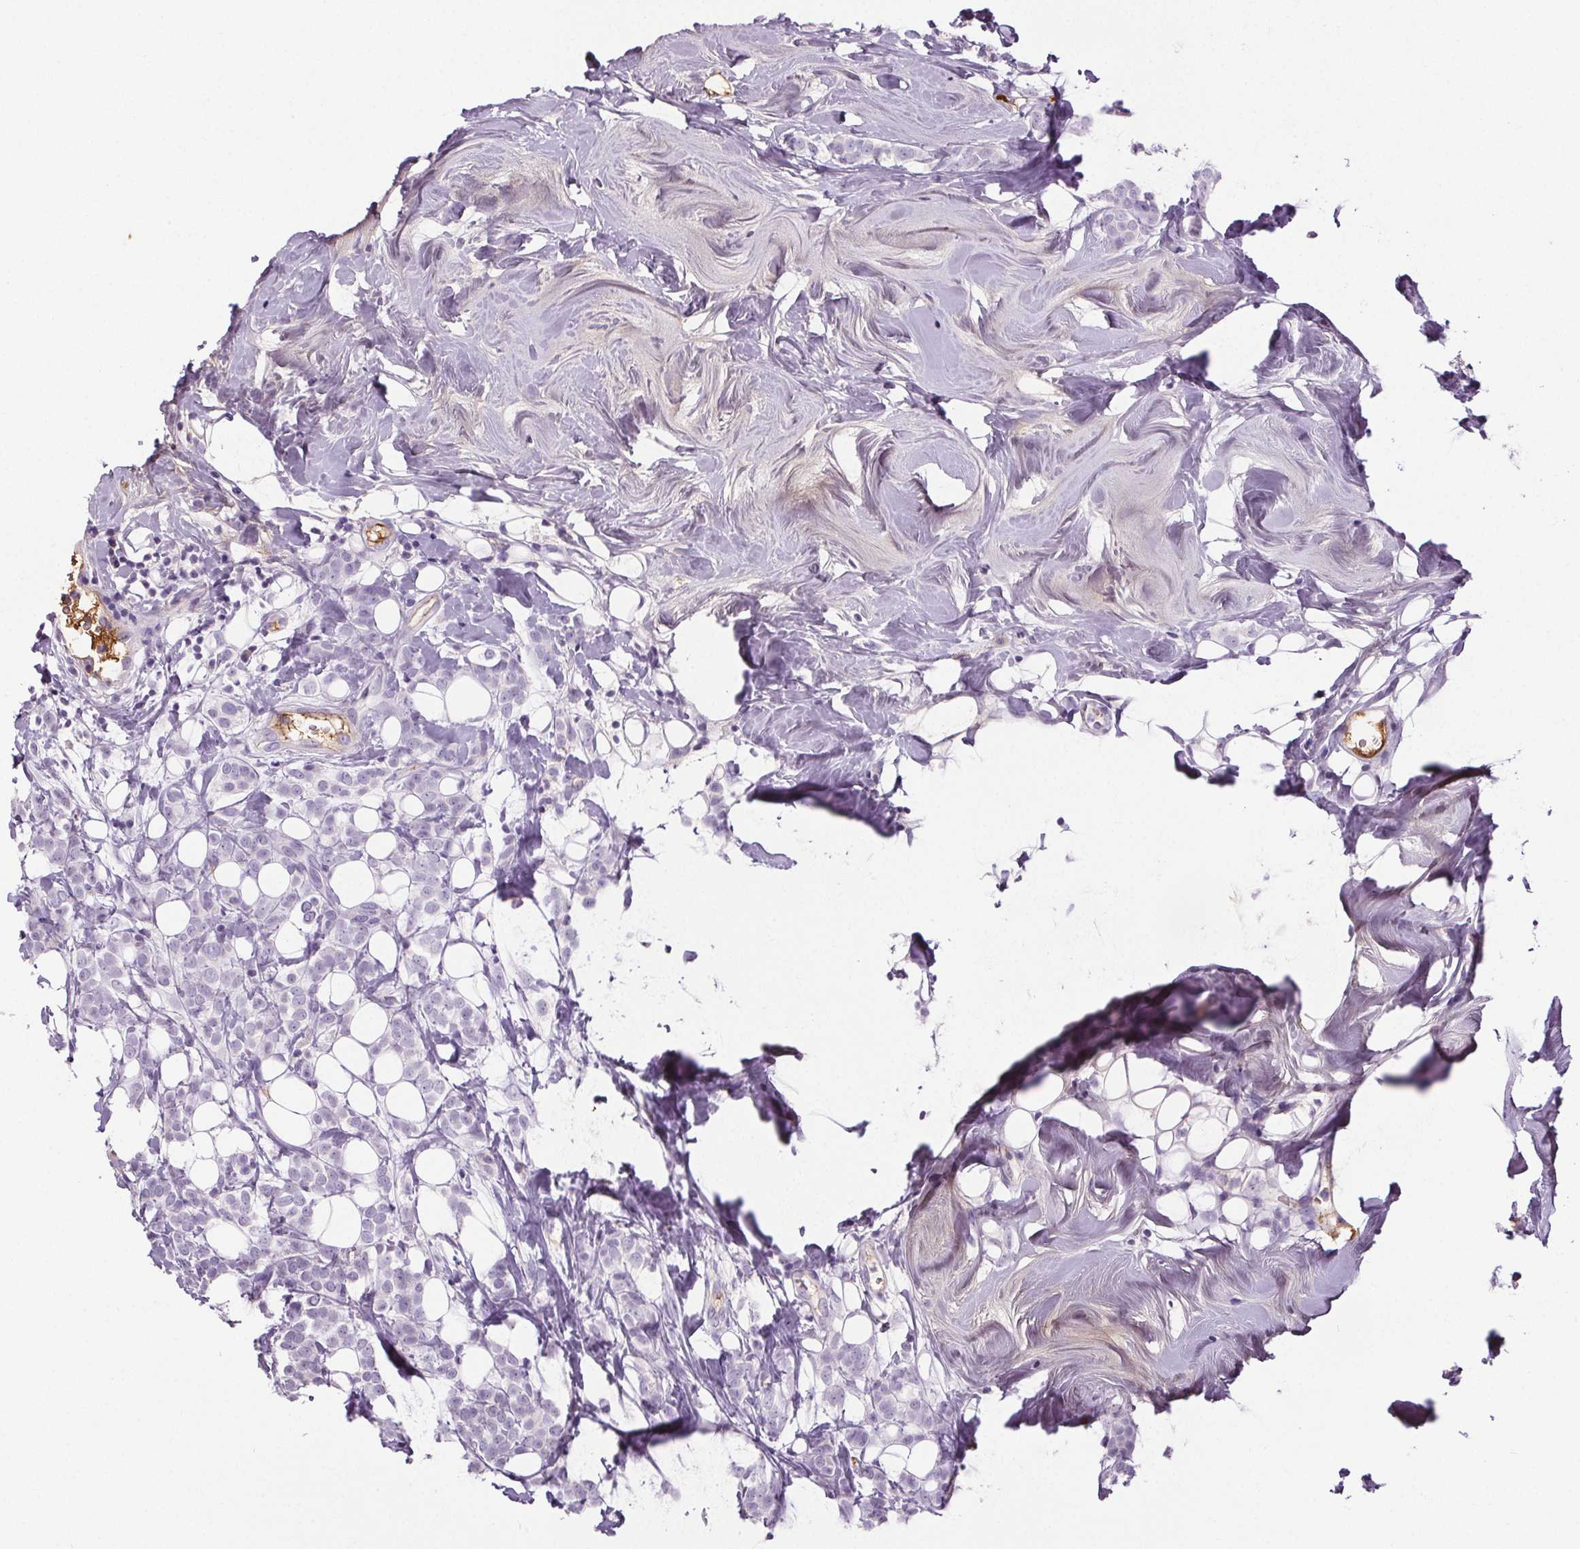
{"staining": {"intensity": "negative", "quantity": "none", "location": "none"}, "tissue": "breast cancer", "cell_type": "Tumor cells", "image_type": "cancer", "snomed": [{"axis": "morphology", "description": "Lobular carcinoma"}, {"axis": "topography", "description": "Breast"}], "caption": "IHC histopathology image of neoplastic tissue: human lobular carcinoma (breast) stained with DAB shows no significant protein positivity in tumor cells.", "gene": "CD5L", "patient": {"sex": "female", "age": 49}}